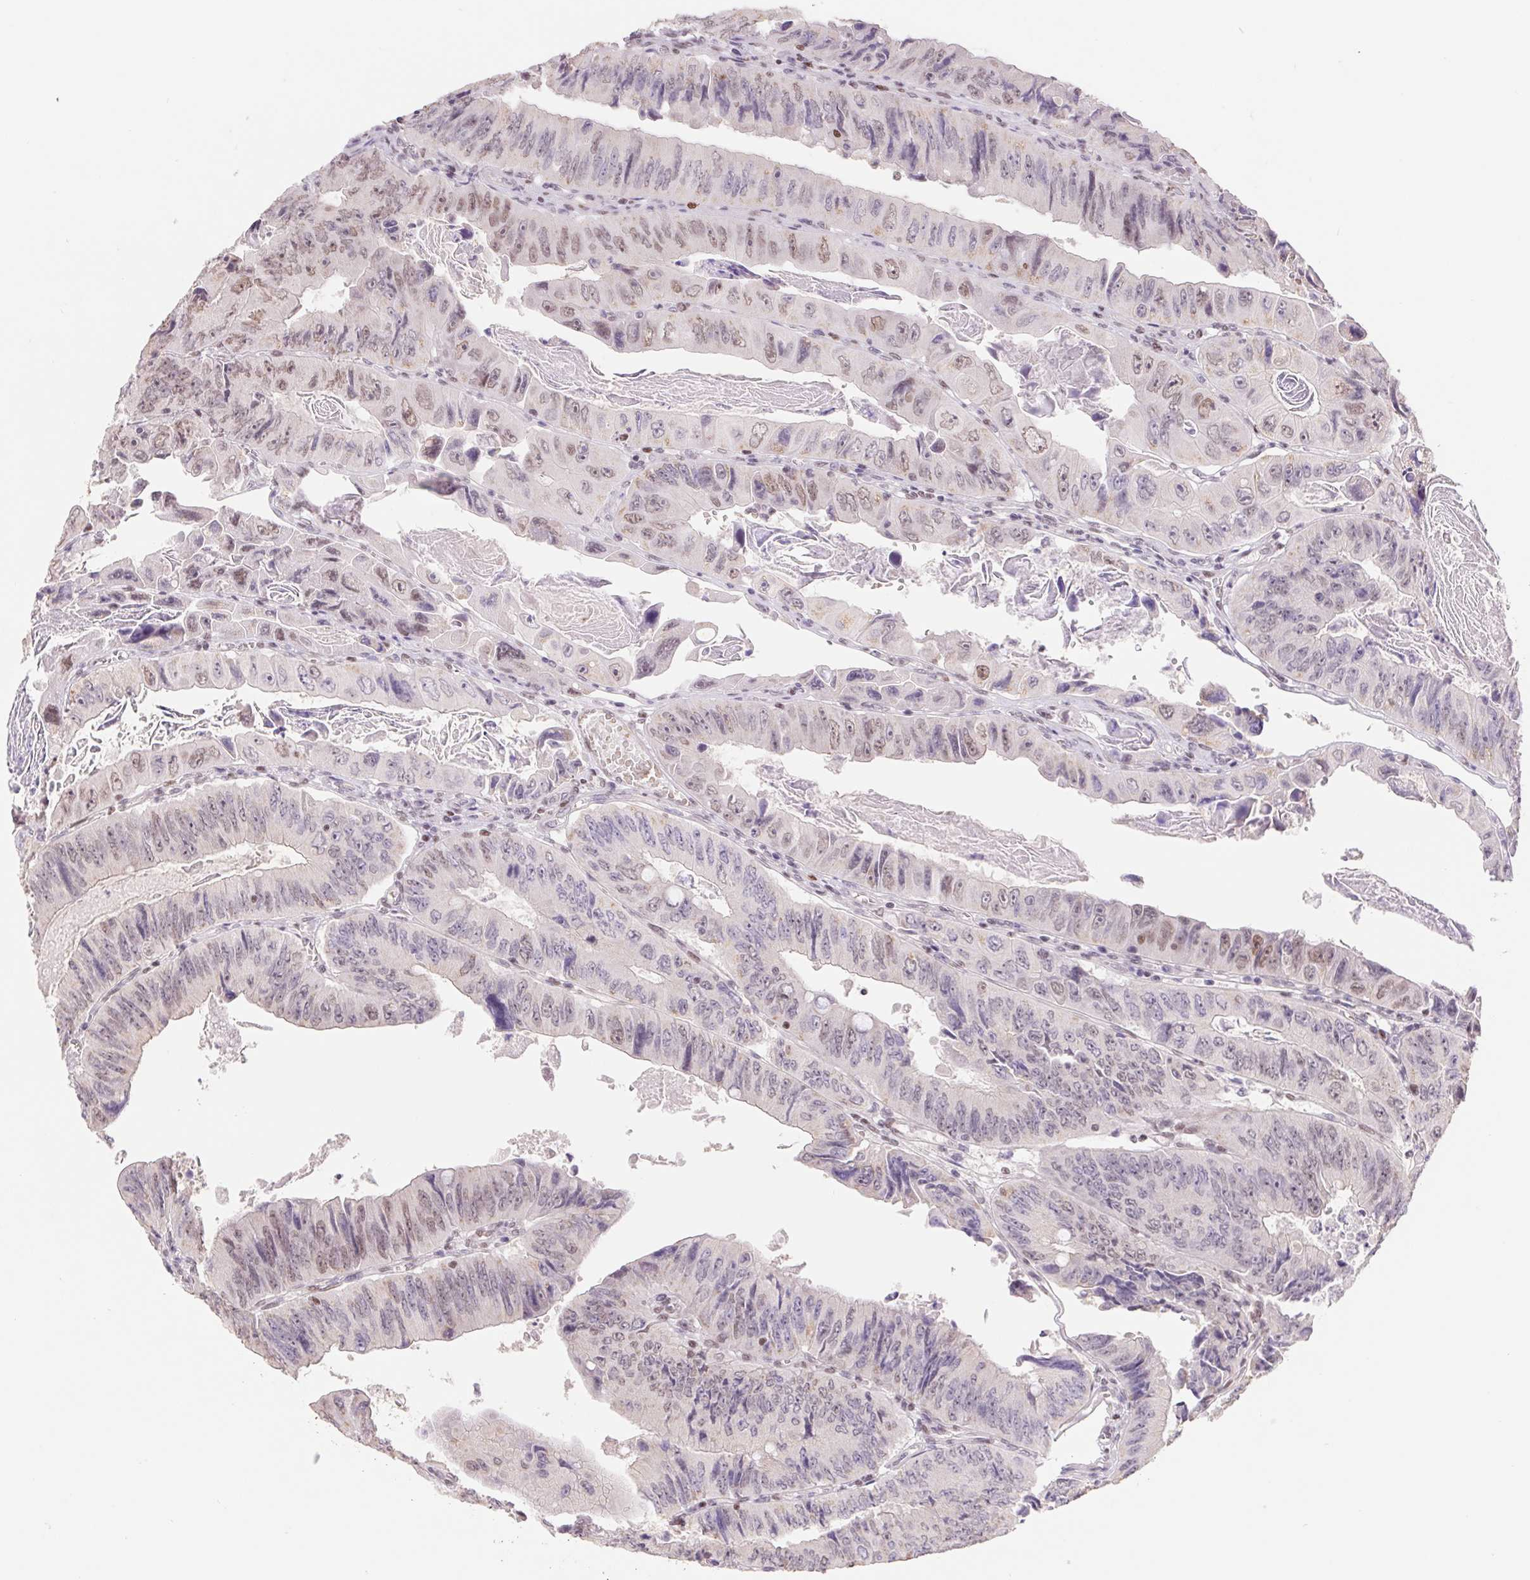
{"staining": {"intensity": "weak", "quantity": "25%-75%", "location": "nuclear"}, "tissue": "colorectal cancer", "cell_type": "Tumor cells", "image_type": "cancer", "snomed": [{"axis": "morphology", "description": "Adenocarcinoma, NOS"}, {"axis": "topography", "description": "Colon"}], "caption": "Adenocarcinoma (colorectal) was stained to show a protein in brown. There is low levels of weak nuclear expression in approximately 25%-75% of tumor cells.", "gene": "TRERF1", "patient": {"sex": "female", "age": 84}}